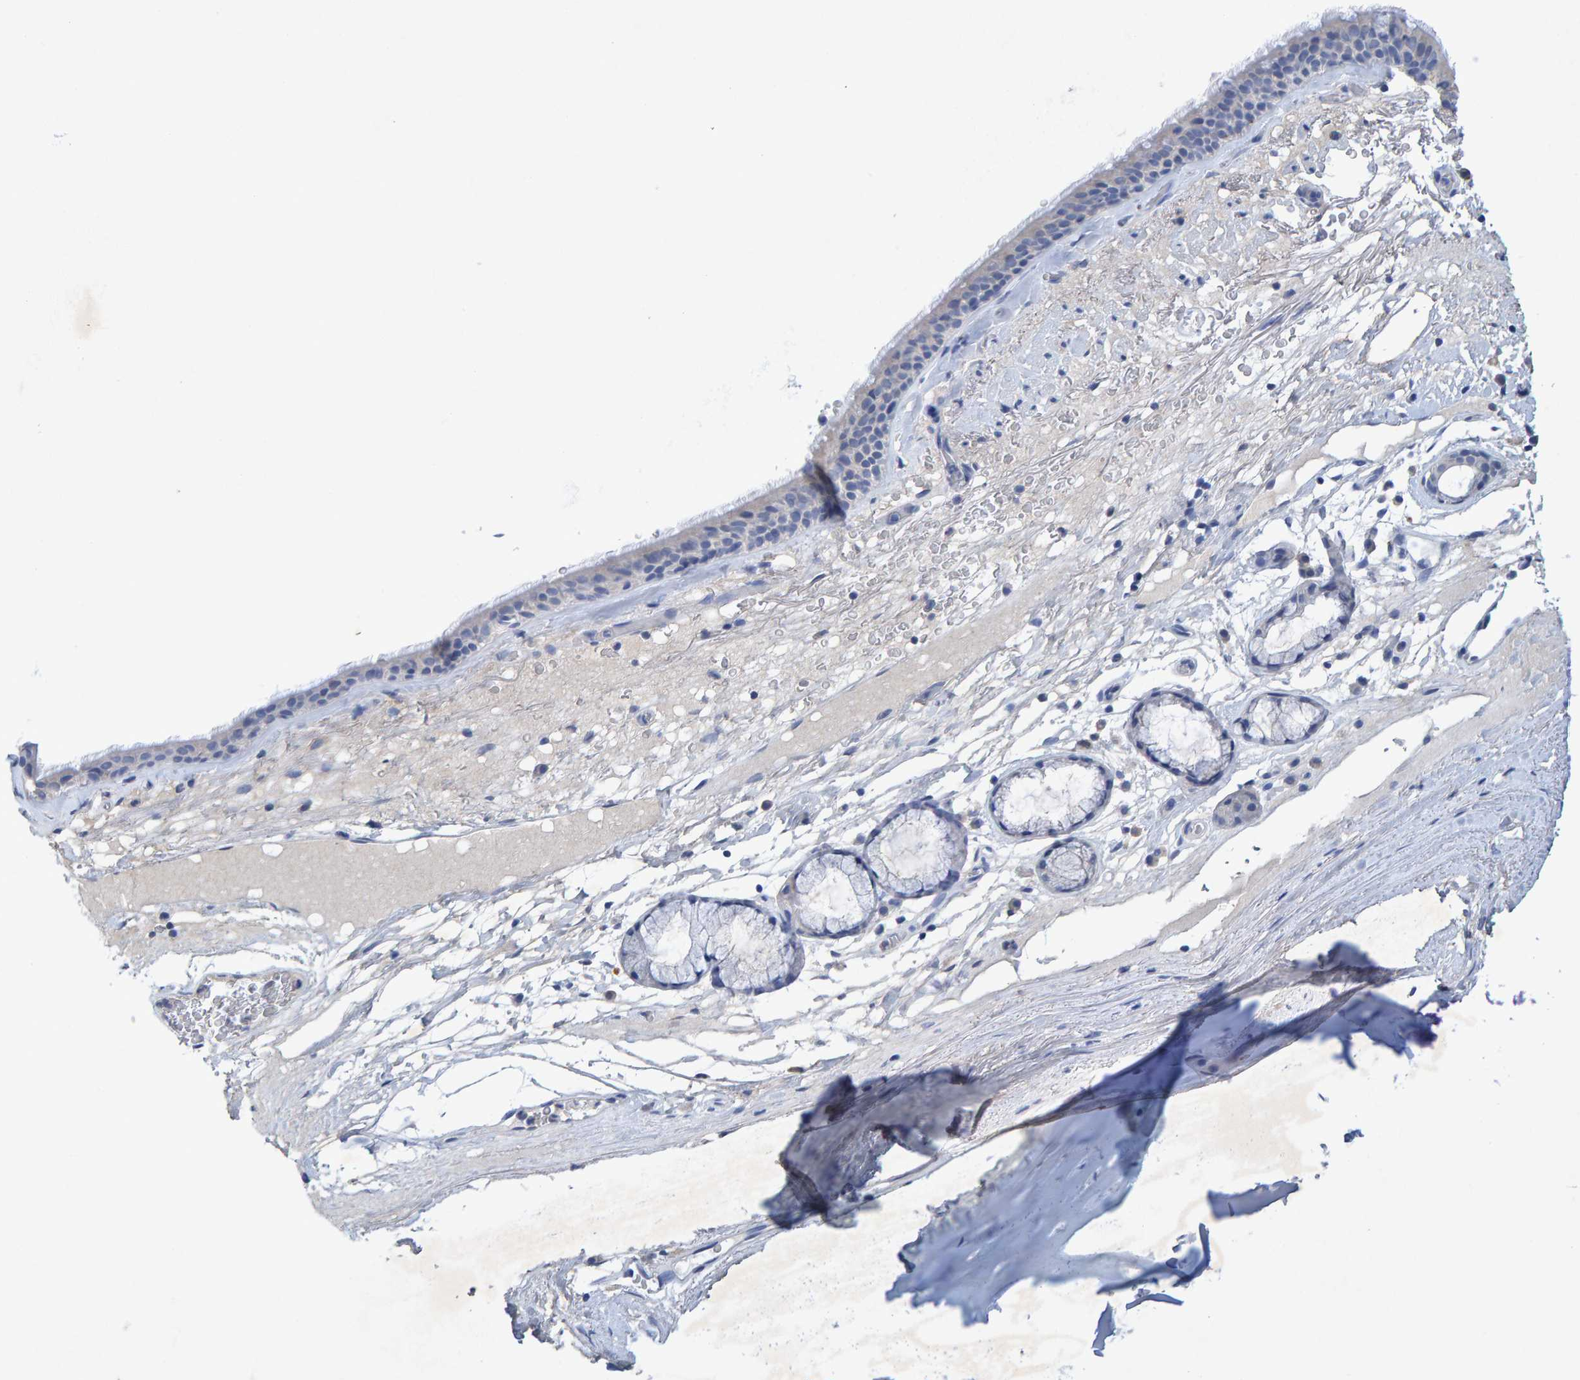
{"staining": {"intensity": "negative", "quantity": "none", "location": "none"}, "tissue": "bronchus", "cell_type": "Respiratory epithelial cells", "image_type": "normal", "snomed": [{"axis": "morphology", "description": "Normal tissue, NOS"}, {"axis": "topography", "description": "Cartilage tissue"}], "caption": "Histopathology image shows no significant protein positivity in respiratory epithelial cells of benign bronchus. Nuclei are stained in blue.", "gene": "CTH", "patient": {"sex": "female", "age": 63}}